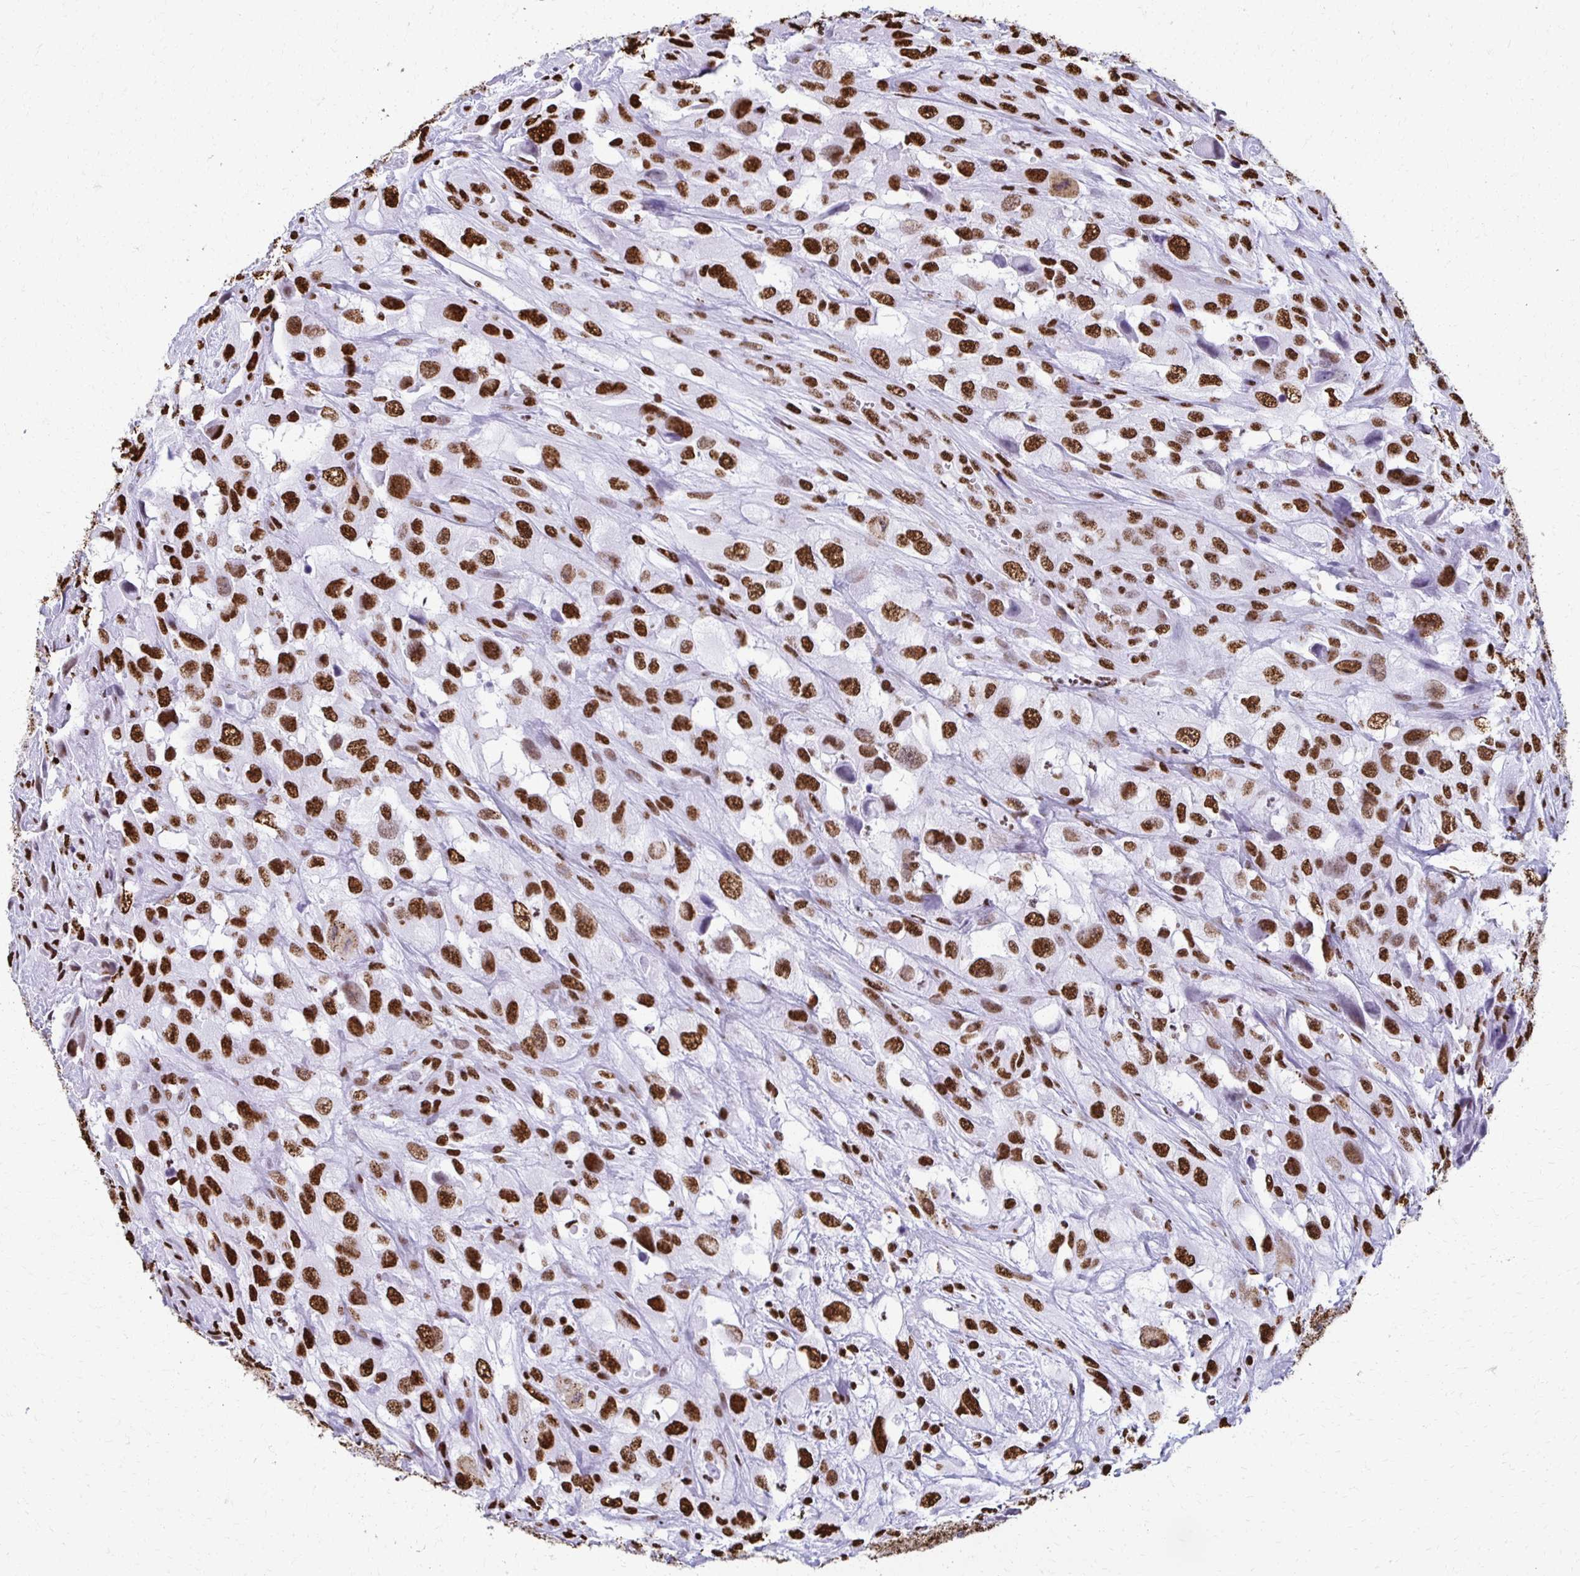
{"staining": {"intensity": "strong", "quantity": ">75%", "location": "nuclear"}, "tissue": "urothelial cancer", "cell_type": "Tumor cells", "image_type": "cancer", "snomed": [{"axis": "morphology", "description": "Urothelial carcinoma, High grade"}, {"axis": "topography", "description": "Urinary bladder"}], "caption": "This is an image of immunohistochemistry staining of urothelial carcinoma (high-grade), which shows strong staining in the nuclear of tumor cells.", "gene": "NONO", "patient": {"sex": "male", "age": 67}}